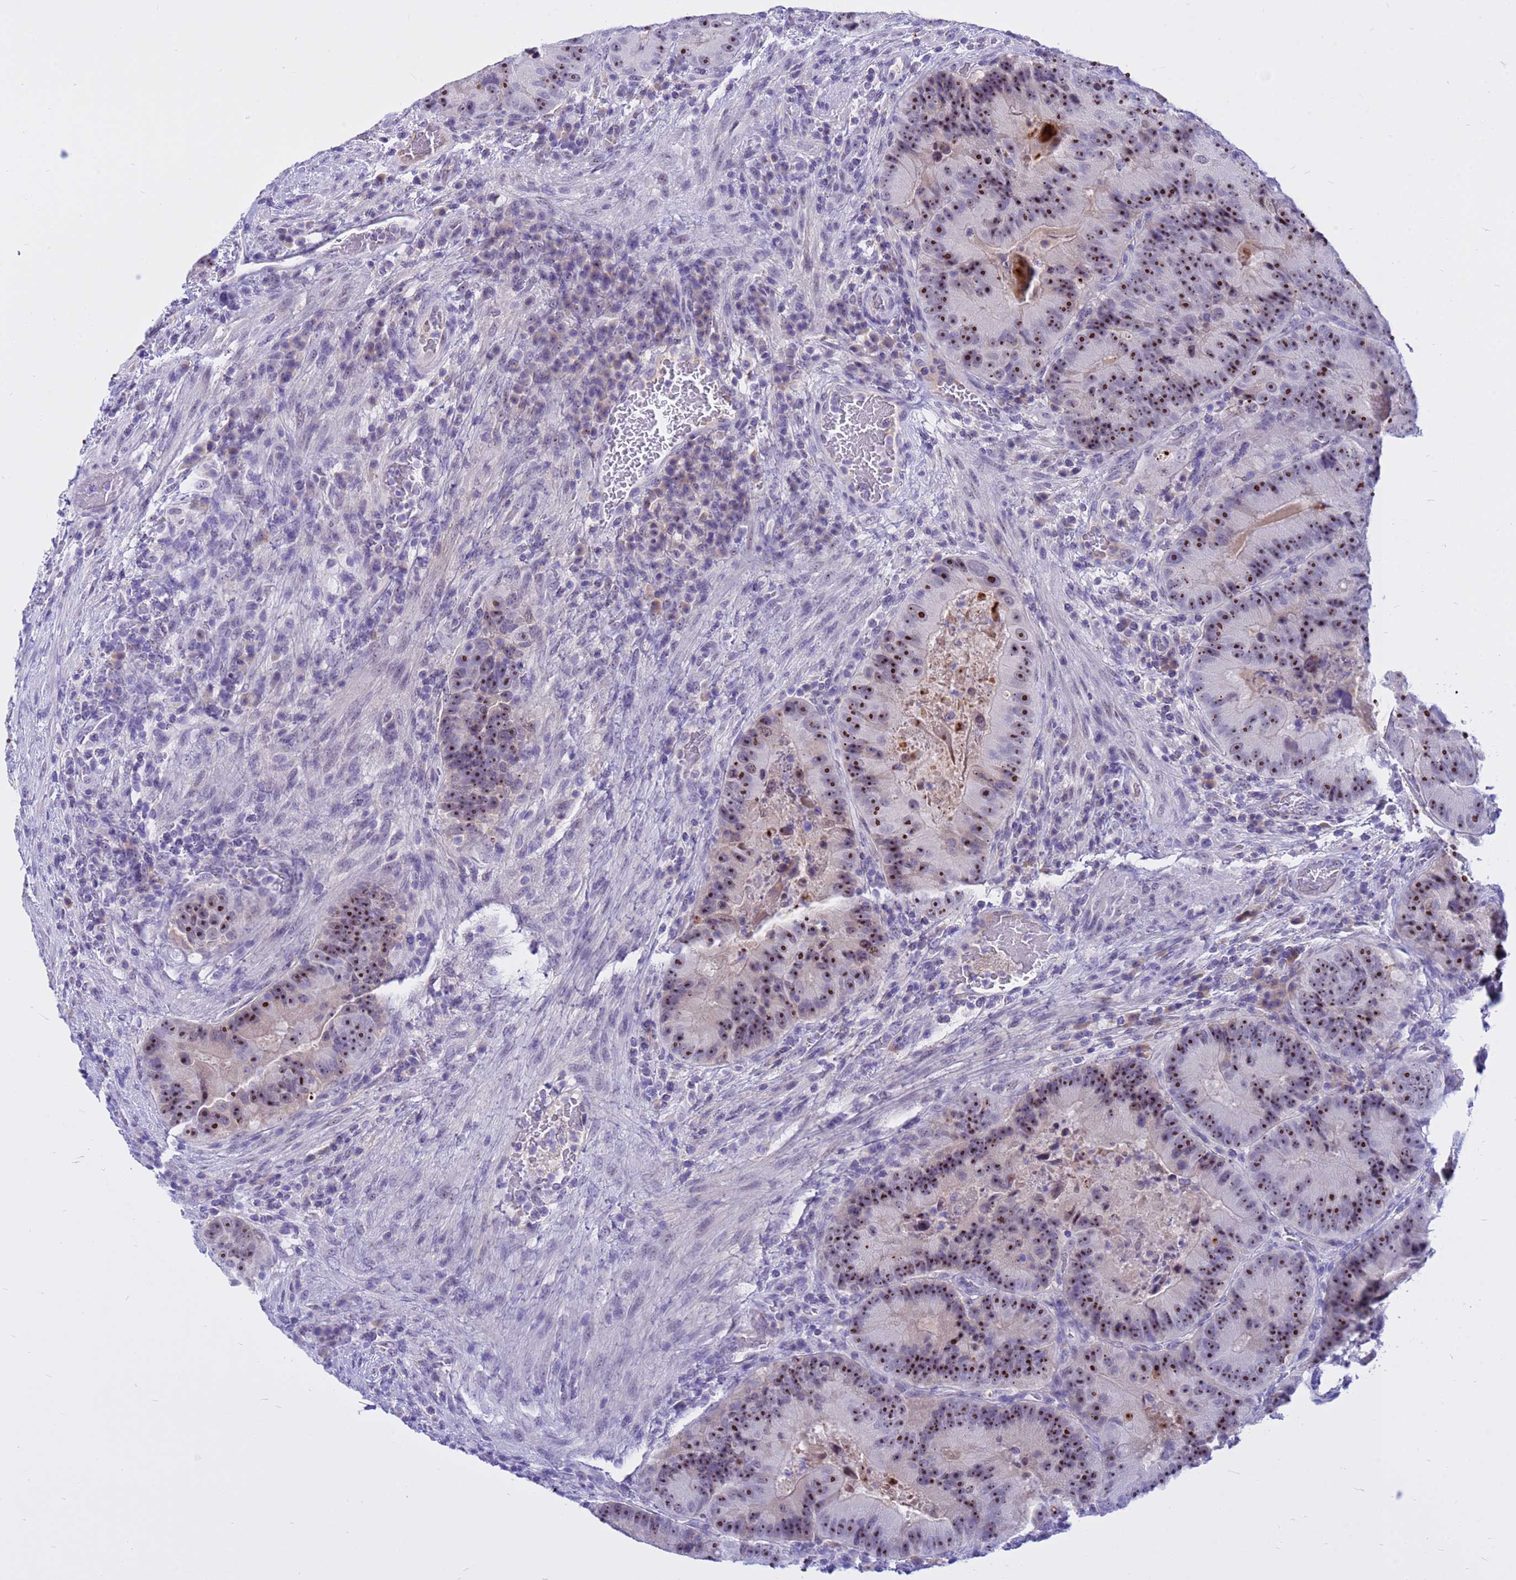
{"staining": {"intensity": "strong", "quantity": ">75%", "location": "nuclear"}, "tissue": "colorectal cancer", "cell_type": "Tumor cells", "image_type": "cancer", "snomed": [{"axis": "morphology", "description": "Adenocarcinoma, NOS"}, {"axis": "topography", "description": "Colon"}], "caption": "Adenocarcinoma (colorectal) stained for a protein (brown) demonstrates strong nuclear positive expression in about >75% of tumor cells.", "gene": "DMRTC2", "patient": {"sex": "female", "age": 86}}